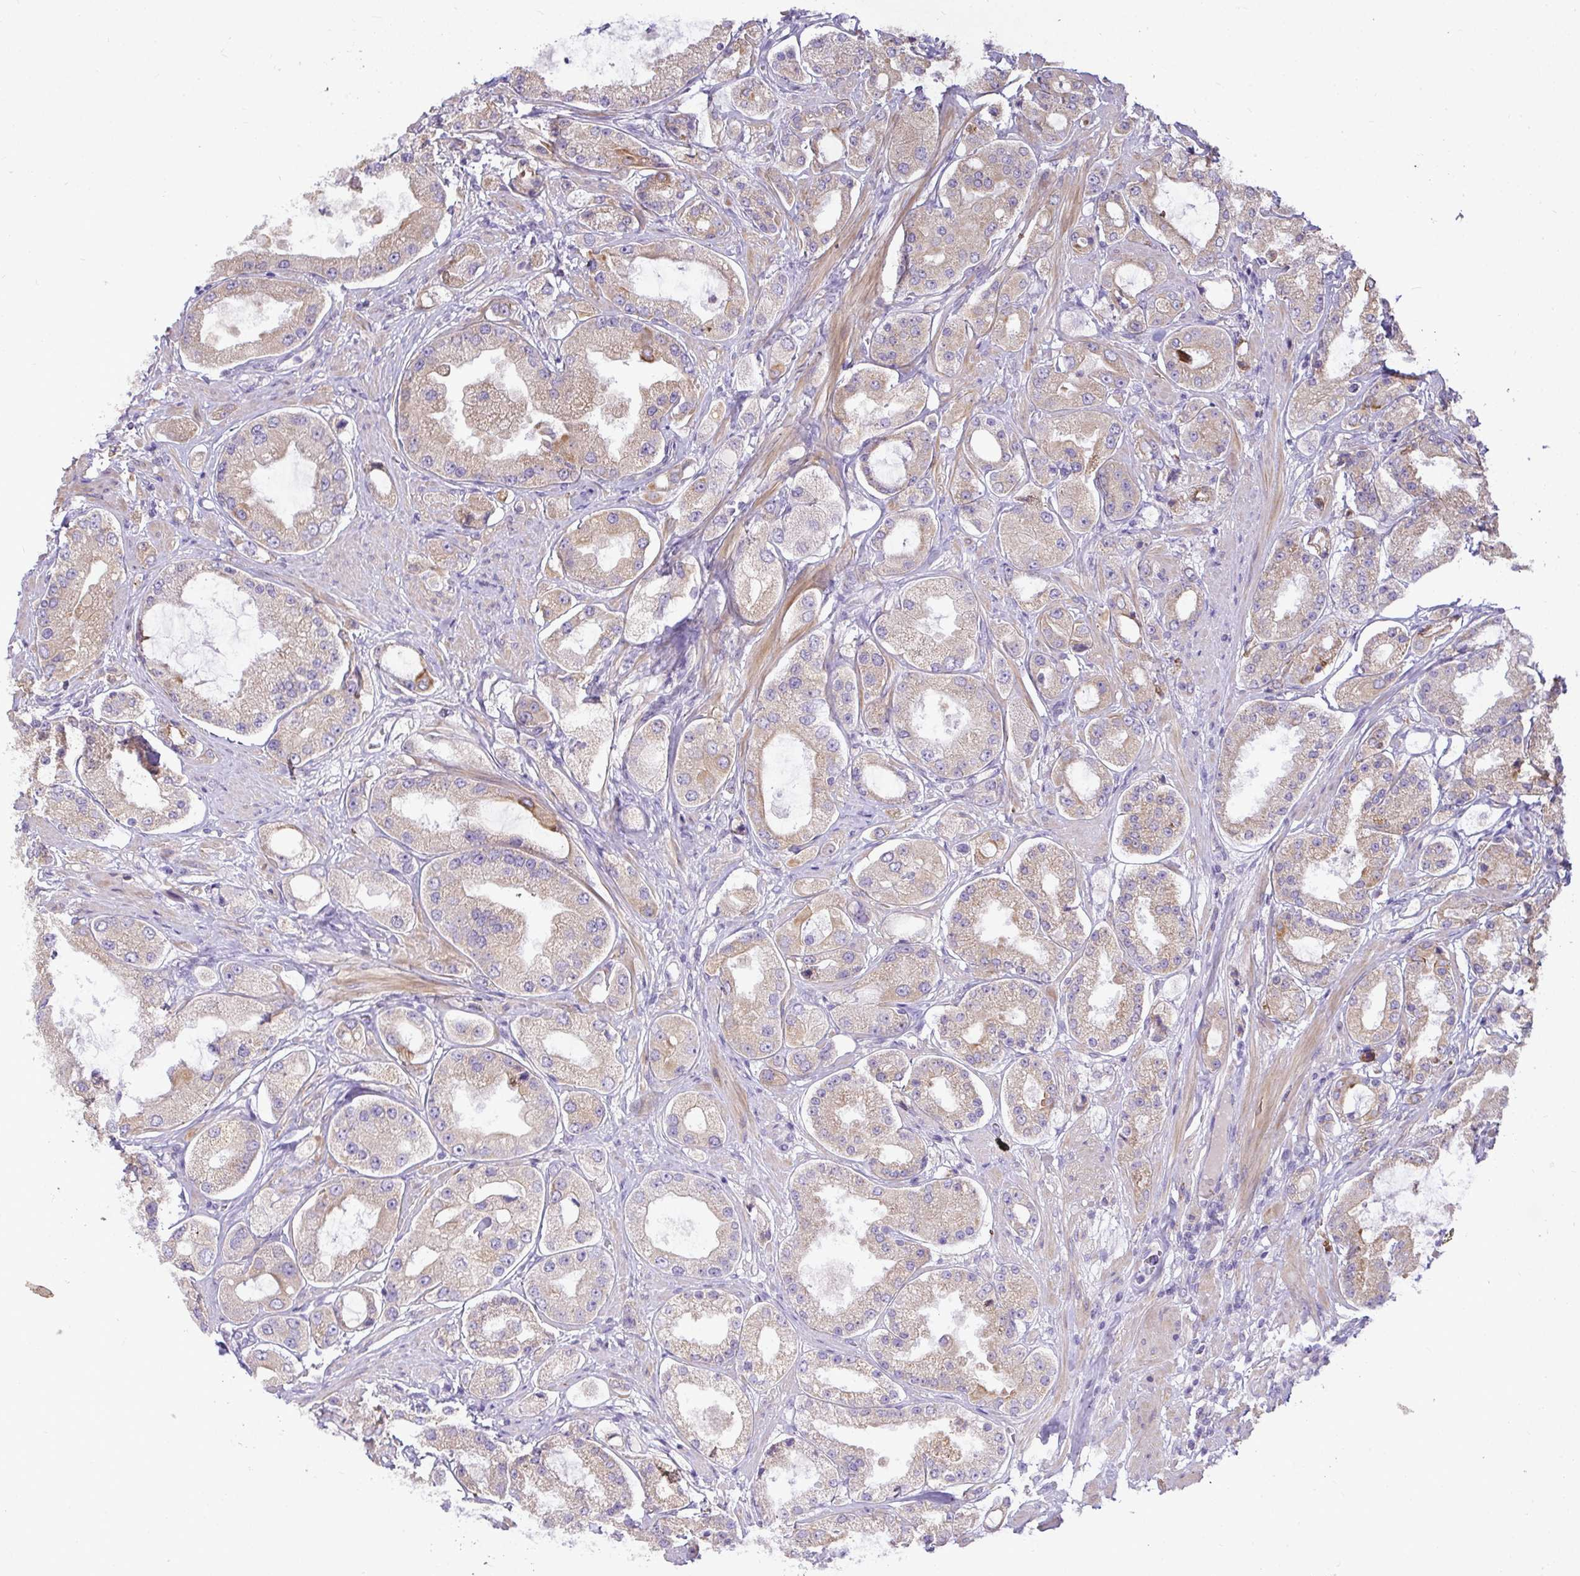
{"staining": {"intensity": "moderate", "quantity": ">75%", "location": "cytoplasmic/membranous"}, "tissue": "prostate cancer", "cell_type": "Tumor cells", "image_type": "cancer", "snomed": [{"axis": "morphology", "description": "Adenocarcinoma, High grade"}, {"axis": "topography", "description": "Prostate"}], "caption": "A histopathology image of prostate adenocarcinoma (high-grade) stained for a protein demonstrates moderate cytoplasmic/membranous brown staining in tumor cells. (DAB = brown stain, brightfield microscopy at high magnification).", "gene": "STRIP1", "patient": {"sex": "male", "age": 69}}